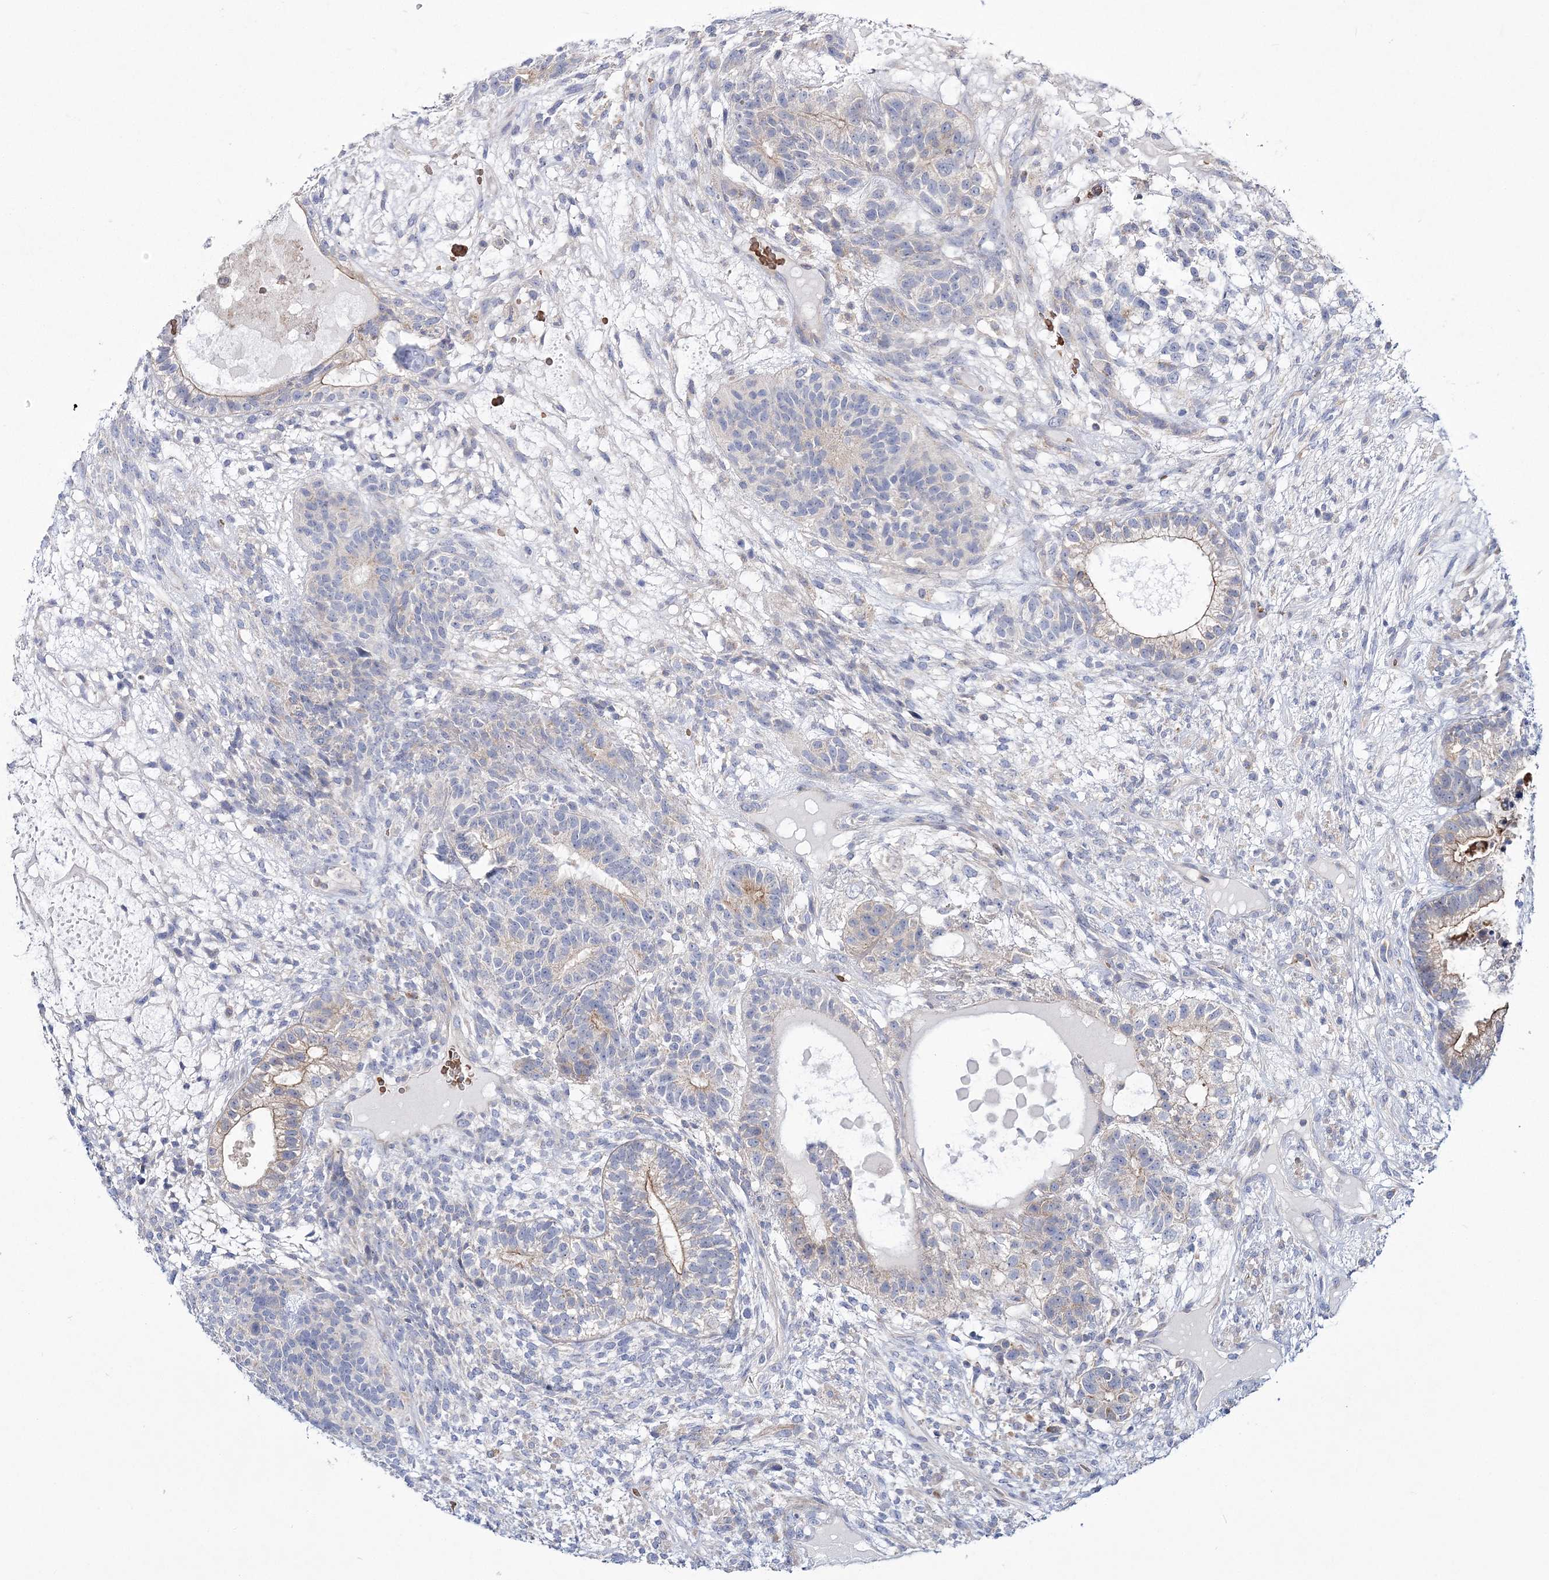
{"staining": {"intensity": "moderate", "quantity": "<25%", "location": "cytoplasmic/membranous"}, "tissue": "testis cancer", "cell_type": "Tumor cells", "image_type": "cancer", "snomed": [{"axis": "morphology", "description": "Seminoma, NOS"}, {"axis": "morphology", "description": "Carcinoma, Embryonal, NOS"}, {"axis": "topography", "description": "Testis"}], "caption": "Protein staining reveals moderate cytoplasmic/membranous positivity in about <25% of tumor cells in testis seminoma.", "gene": "ATP11B", "patient": {"sex": "male", "age": 28}}